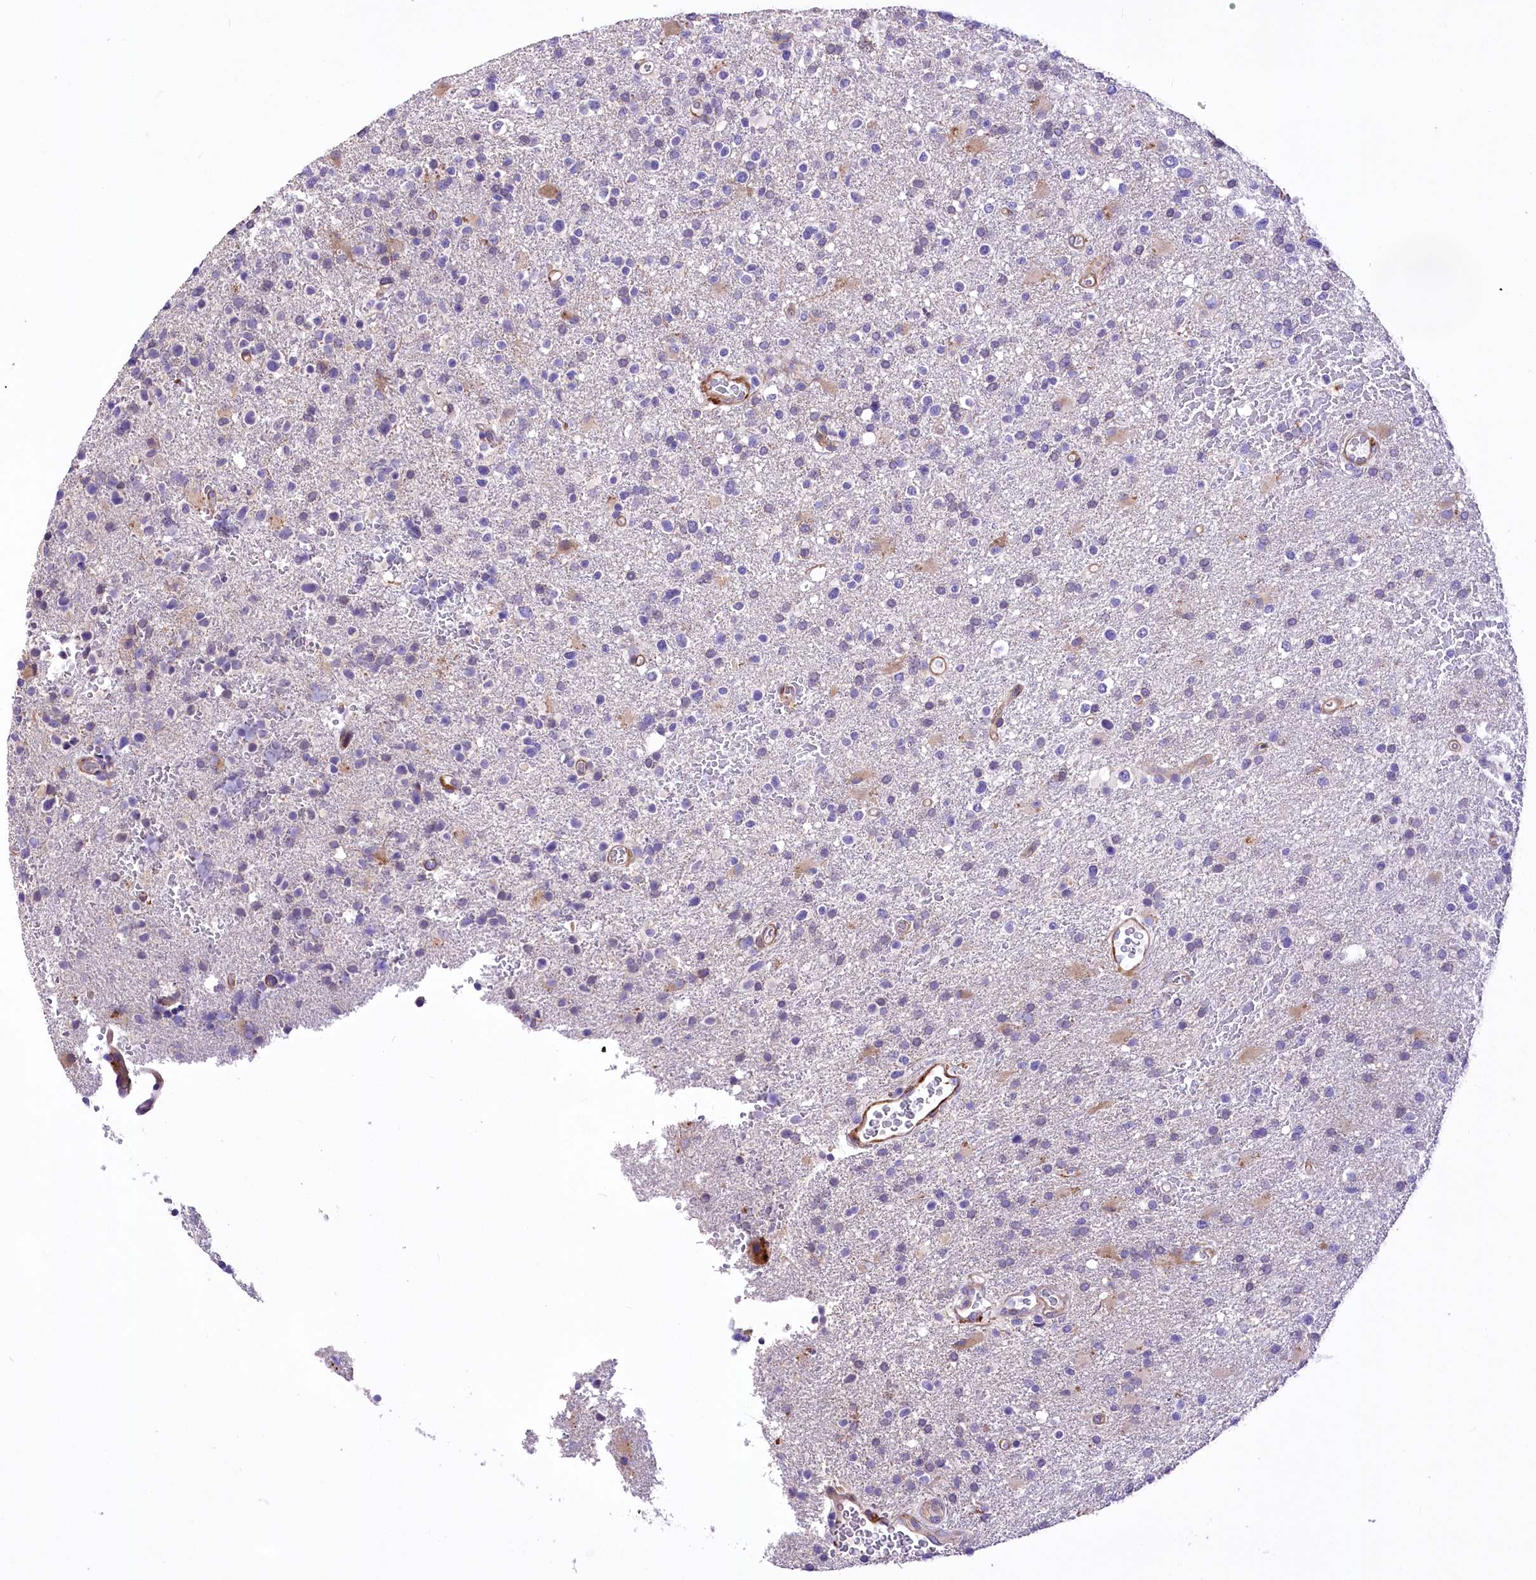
{"staining": {"intensity": "negative", "quantity": "none", "location": "none"}, "tissue": "glioma", "cell_type": "Tumor cells", "image_type": "cancer", "snomed": [{"axis": "morphology", "description": "Glioma, malignant, High grade"}, {"axis": "topography", "description": "Brain"}], "caption": "Protein analysis of glioma reveals no significant staining in tumor cells. Brightfield microscopy of IHC stained with DAB (brown) and hematoxylin (blue), captured at high magnification.", "gene": "RDH16", "patient": {"sex": "male", "age": 72}}